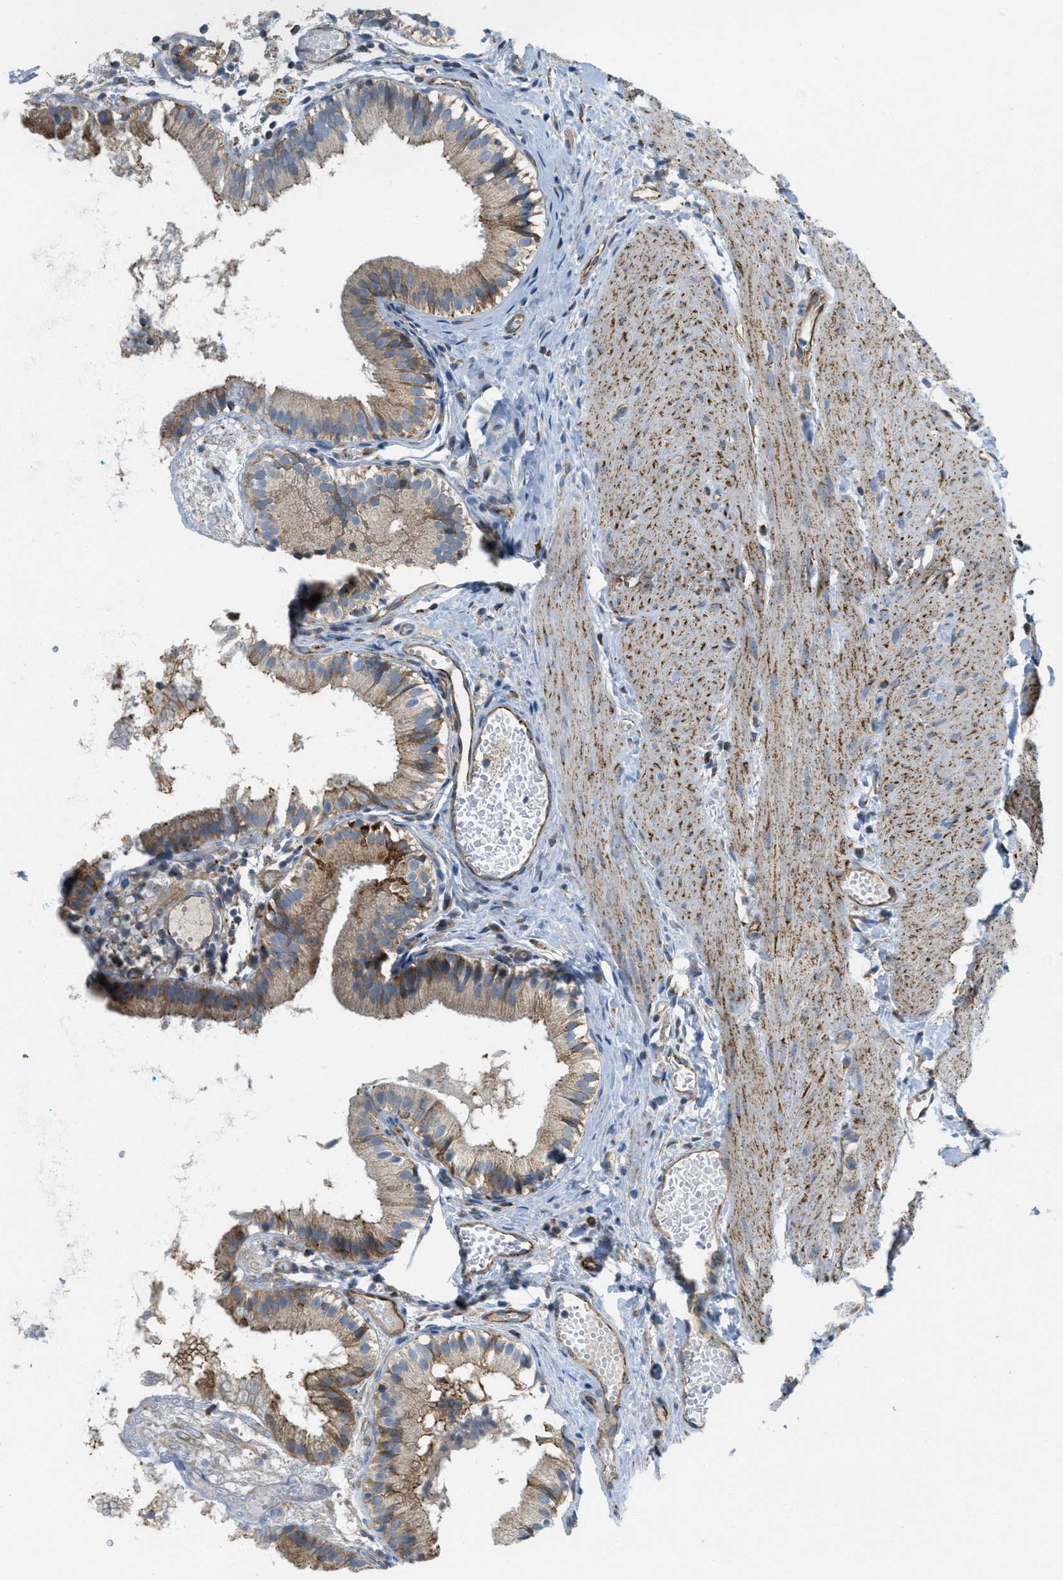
{"staining": {"intensity": "strong", "quantity": ">75%", "location": "cytoplasmic/membranous"}, "tissue": "gallbladder", "cell_type": "Glandular cells", "image_type": "normal", "snomed": [{"axis": "morphology", "description": "Normal tissue, NOS"}, {"axis": "topography", "description": "Gallbladder"}], "caption": "Protein analysis of benign gallbladder demonstrates strong cytoplasmic/membranous positivity in approximately >75% of glandular cells. The protein is stained brown, and the nuclei are stained in blue (DAB IHC with brightfield microscopy, high magnification).", "gene": "BTN3A1", "patient": {"sex": "female", "age": 26}}